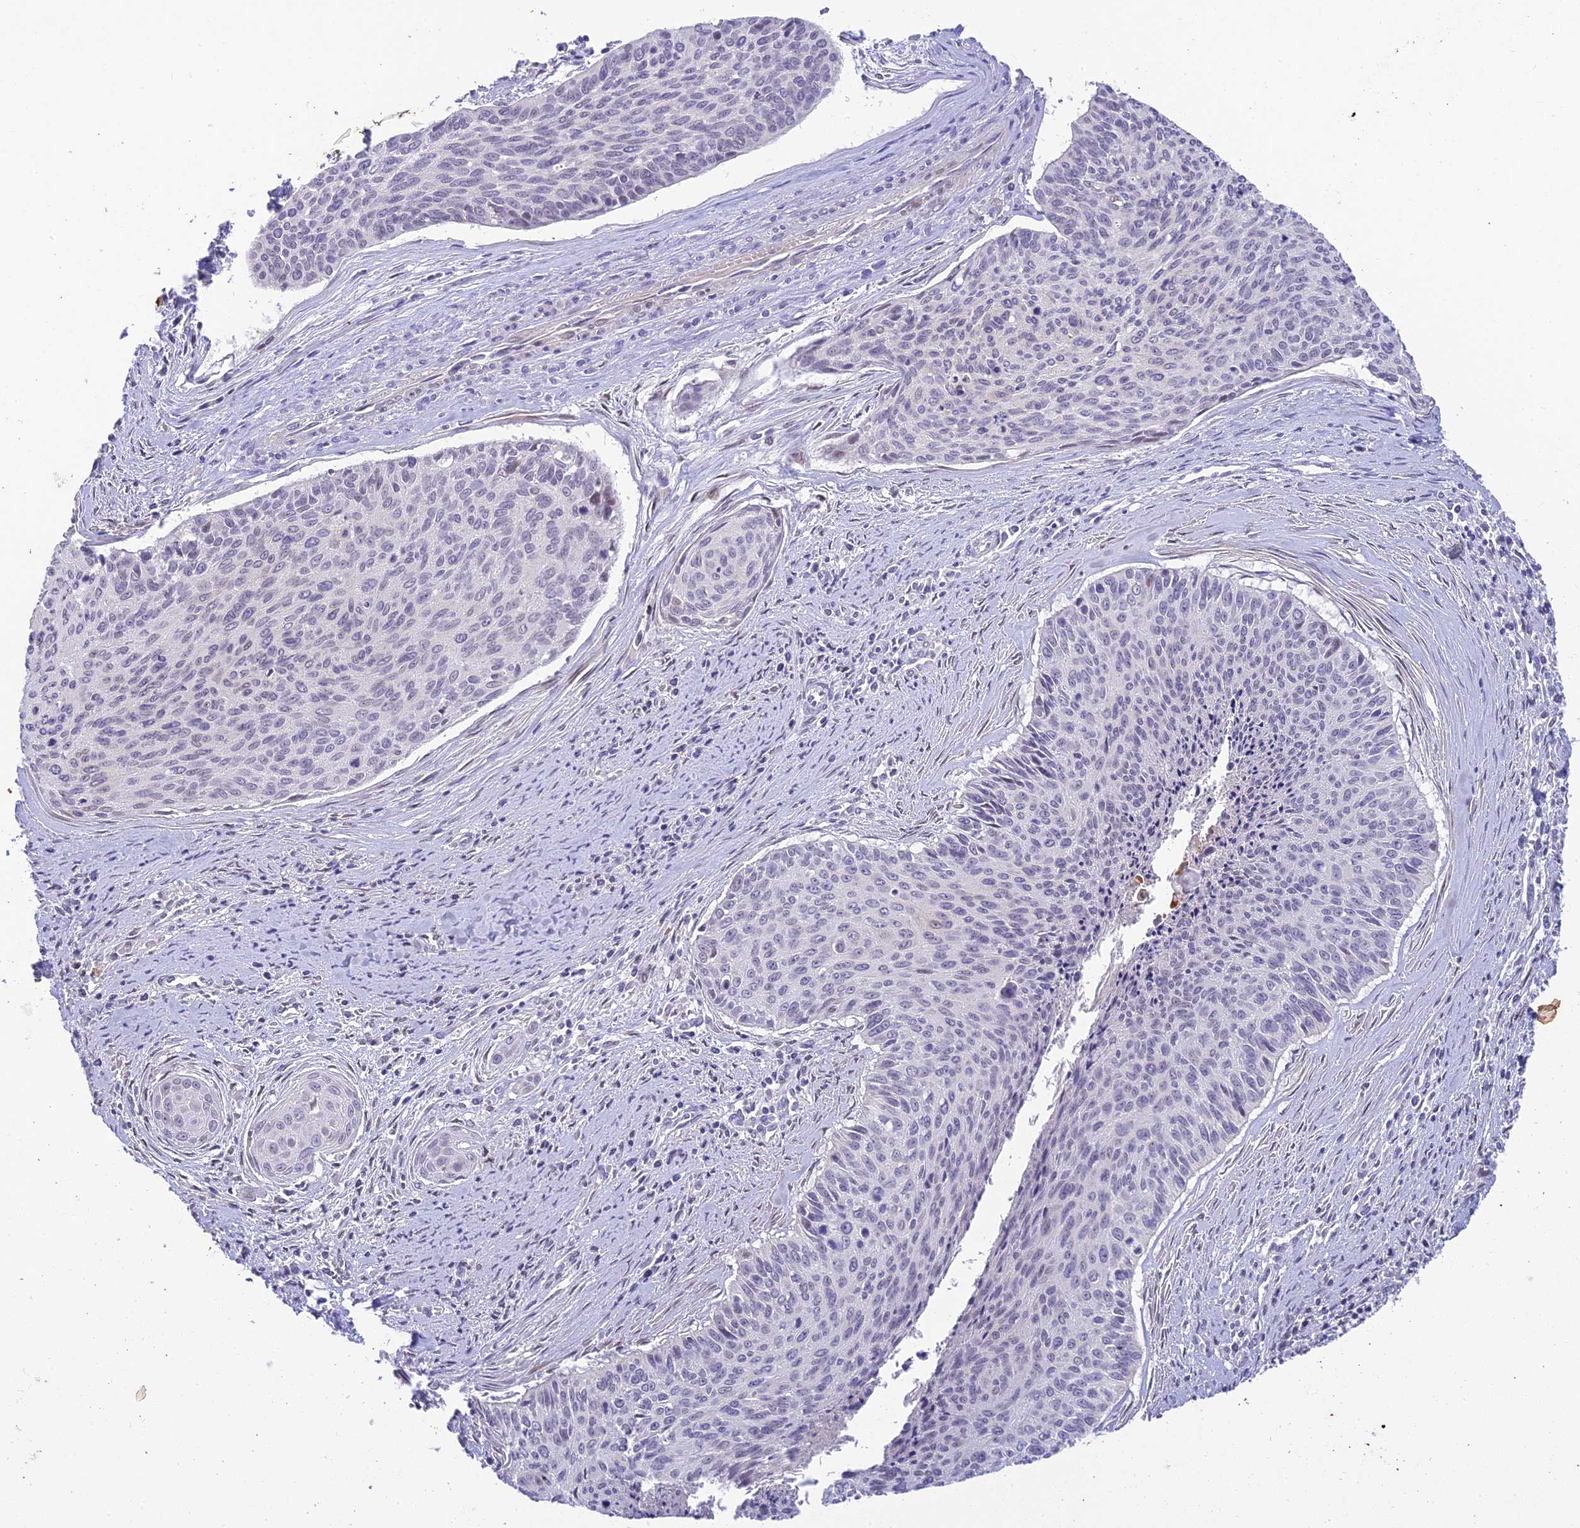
{"staining": {"intensity": "negative", "quantity": "none", "location": "none"}, "tissue": "cervical cancer", "cell_type": "Tumor cells", "image_type": "cancer", "snomed": [{"axis": "morphology", "description": "Squamous cell carcinoma, NOS"}, {"axis": "topography", "description": "Cervix"}], "caption": "Cervical cancer was stained to show a protein in brown. There is no significant positivity in tumor cells.", "gene": "BMT2", "patient": {"sex": "female", "age": 55}}